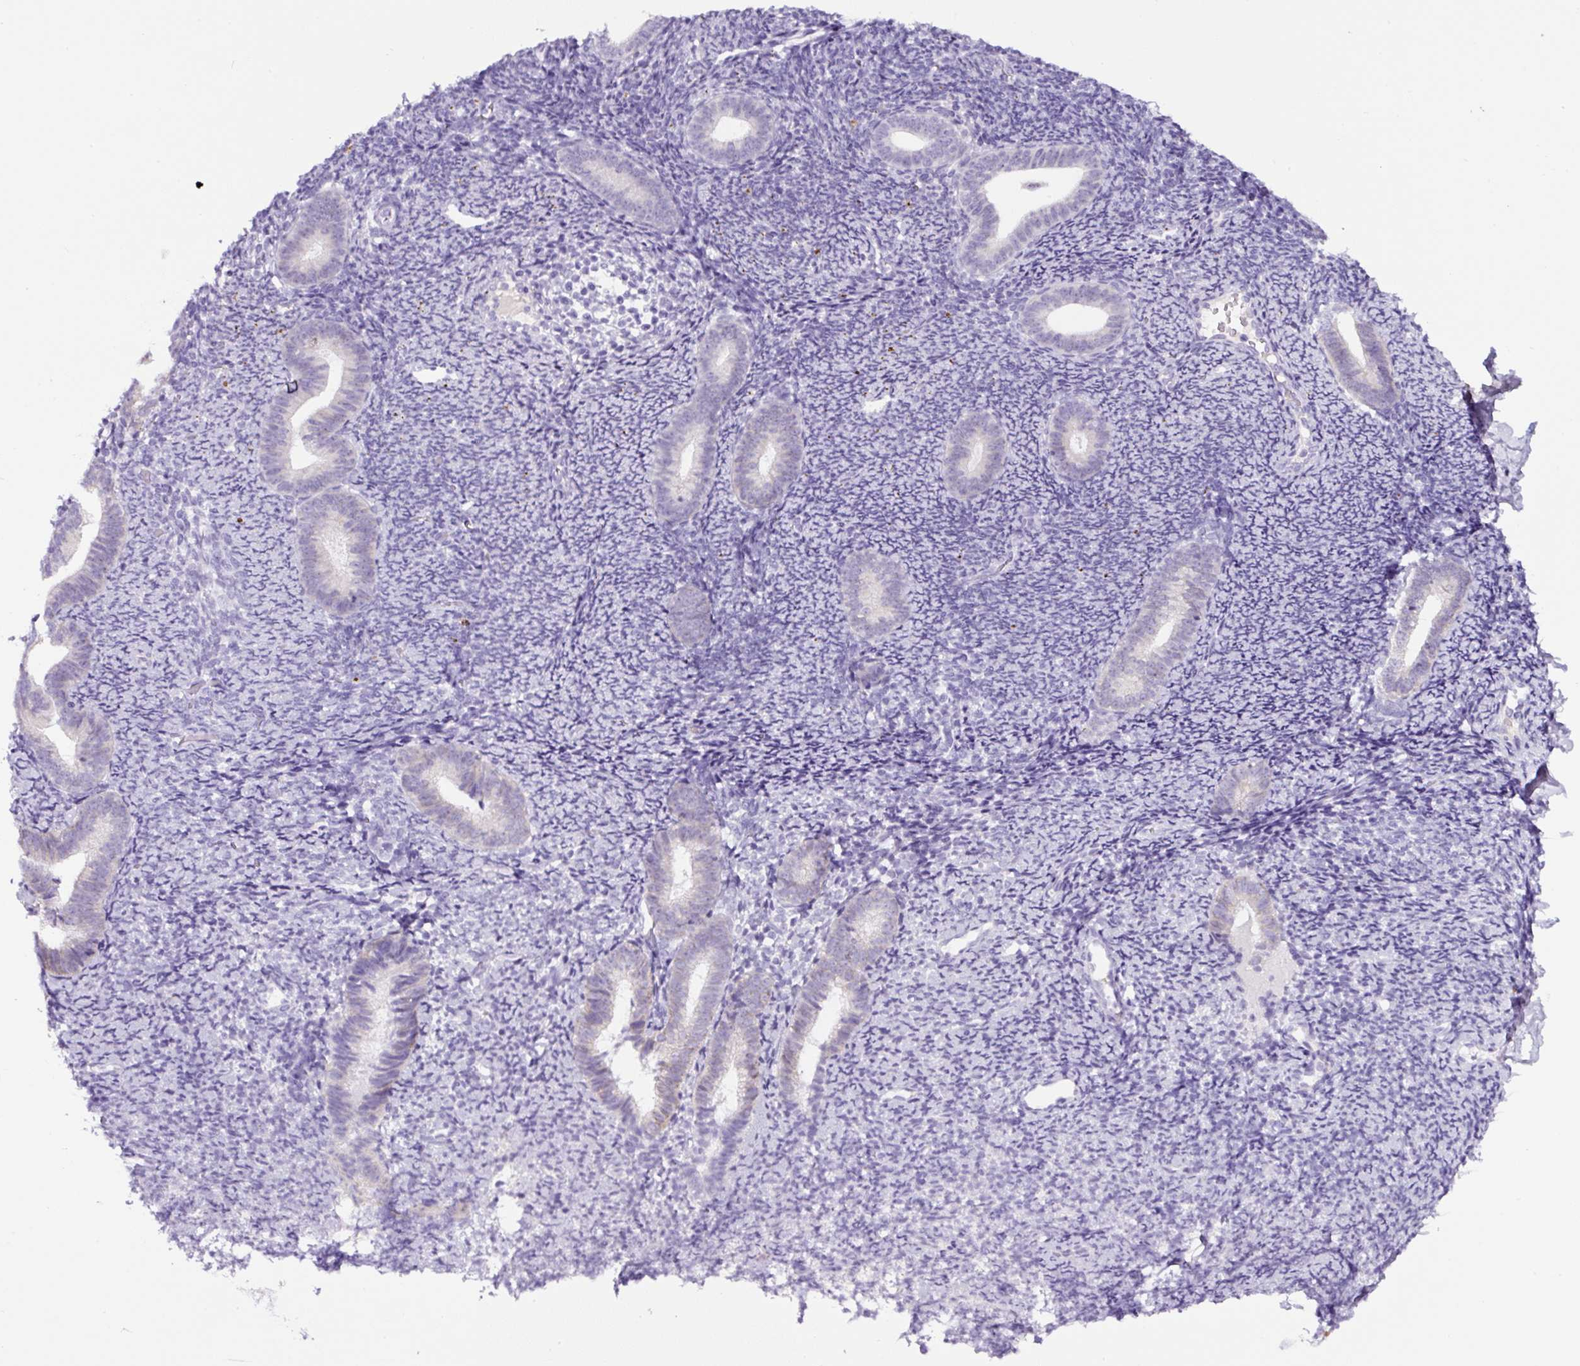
{"staining": {"intensity": "negative", "quantity": "none", "location": "none"}, "tissue": "endometrium", "cell_type": "Cells in endometrial stroma", "image_type": "normal", "snomed": [{"axis": "morphology", "description": "Normal tissue, NOS"}, {"axis": "topography", "description": "Endometrium"}], "caption": "IHC of normal human endometrium reveals no expression in cells in endometrial stroma.", "gene": "SP8", "patient": {"sex": "female", "age": 39}}